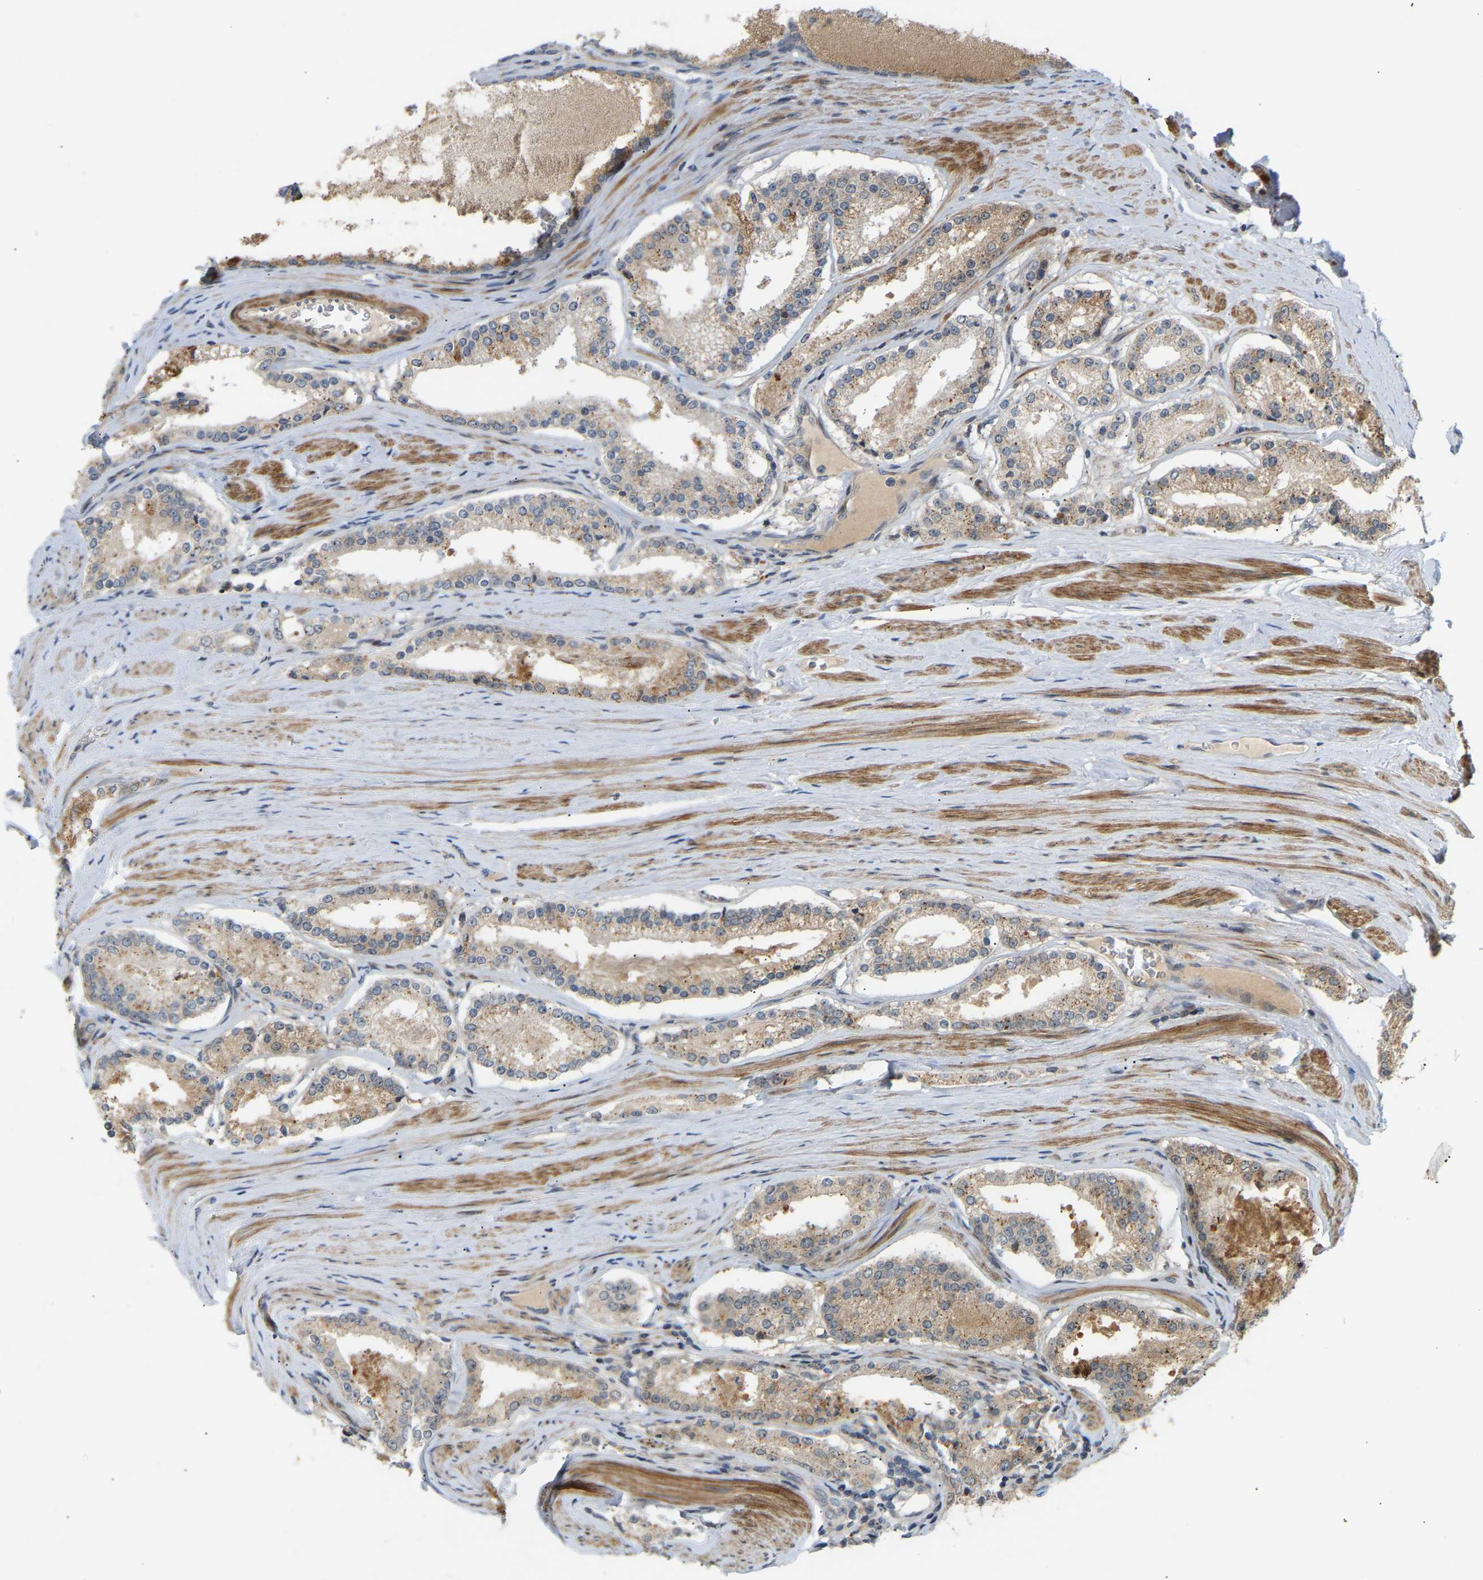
{"staining": {"intensity": "weak", "quantity": ">75%", "location": "cytoplasmic/membranous"}, "tissue": "prostate cancer", "cell_type": "Tumor cells", "image_type": "cancer", "snomed": [{"axis": "morphology", "description": "Adenocarcinoma, Low grade"}, {"axis": "topography", "description": "Prostate"}], "caption": "This photomicrograph exhibits IHC staining of human prostate cancer, with low weak cytoplasmic/membranous staining in approximately >75% of tumor cells.", "gene": "POGLUT2", "patient": {"sex": "male", "age": 63}}